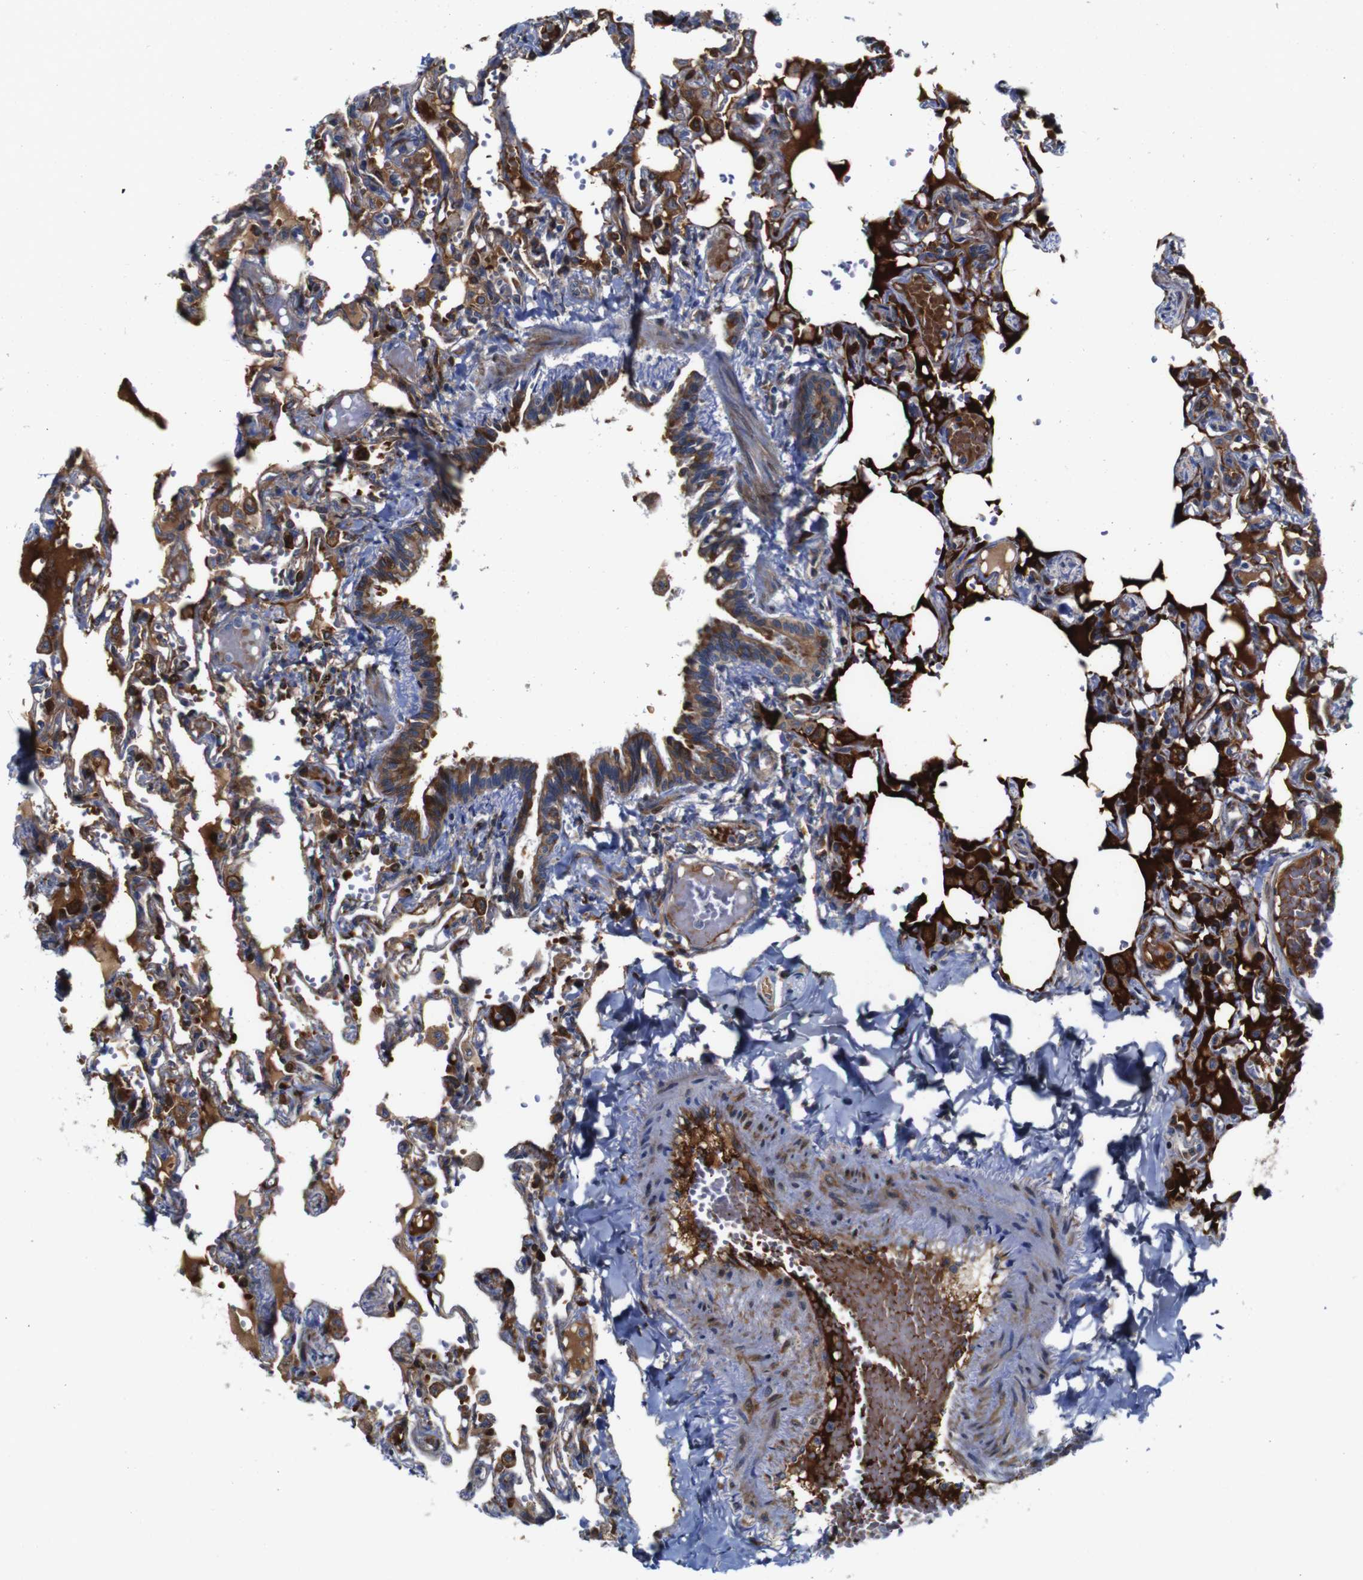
{"staining": {"intensity": "strong", "quantity": ">75%", "location": "cytoplasmic/membranous"}, "tissue": "lung", "cell_type": "Alveolar cells", "image_type": "normal", "snomed": [{"axis": "morphology", "description": "Normal tissue, NOS"}, {"axis": "topography", "description": "Lung"}], "caption": "Immunohistochemistry (IHC) (DAB (3,3'-diaminobenzidine)) staining of normal human lung reveals strong cytoplasmic/membranous protein positivity in about >75% of alveolar cells. The staining was performed using DAB (3,3'-diaminobenzidine), with brown indicating positive protein expression. Nuclei are stained blue with hematoxylin.", "gene": "CLCC1", "patient": {"sex": "male", "age": 21}}